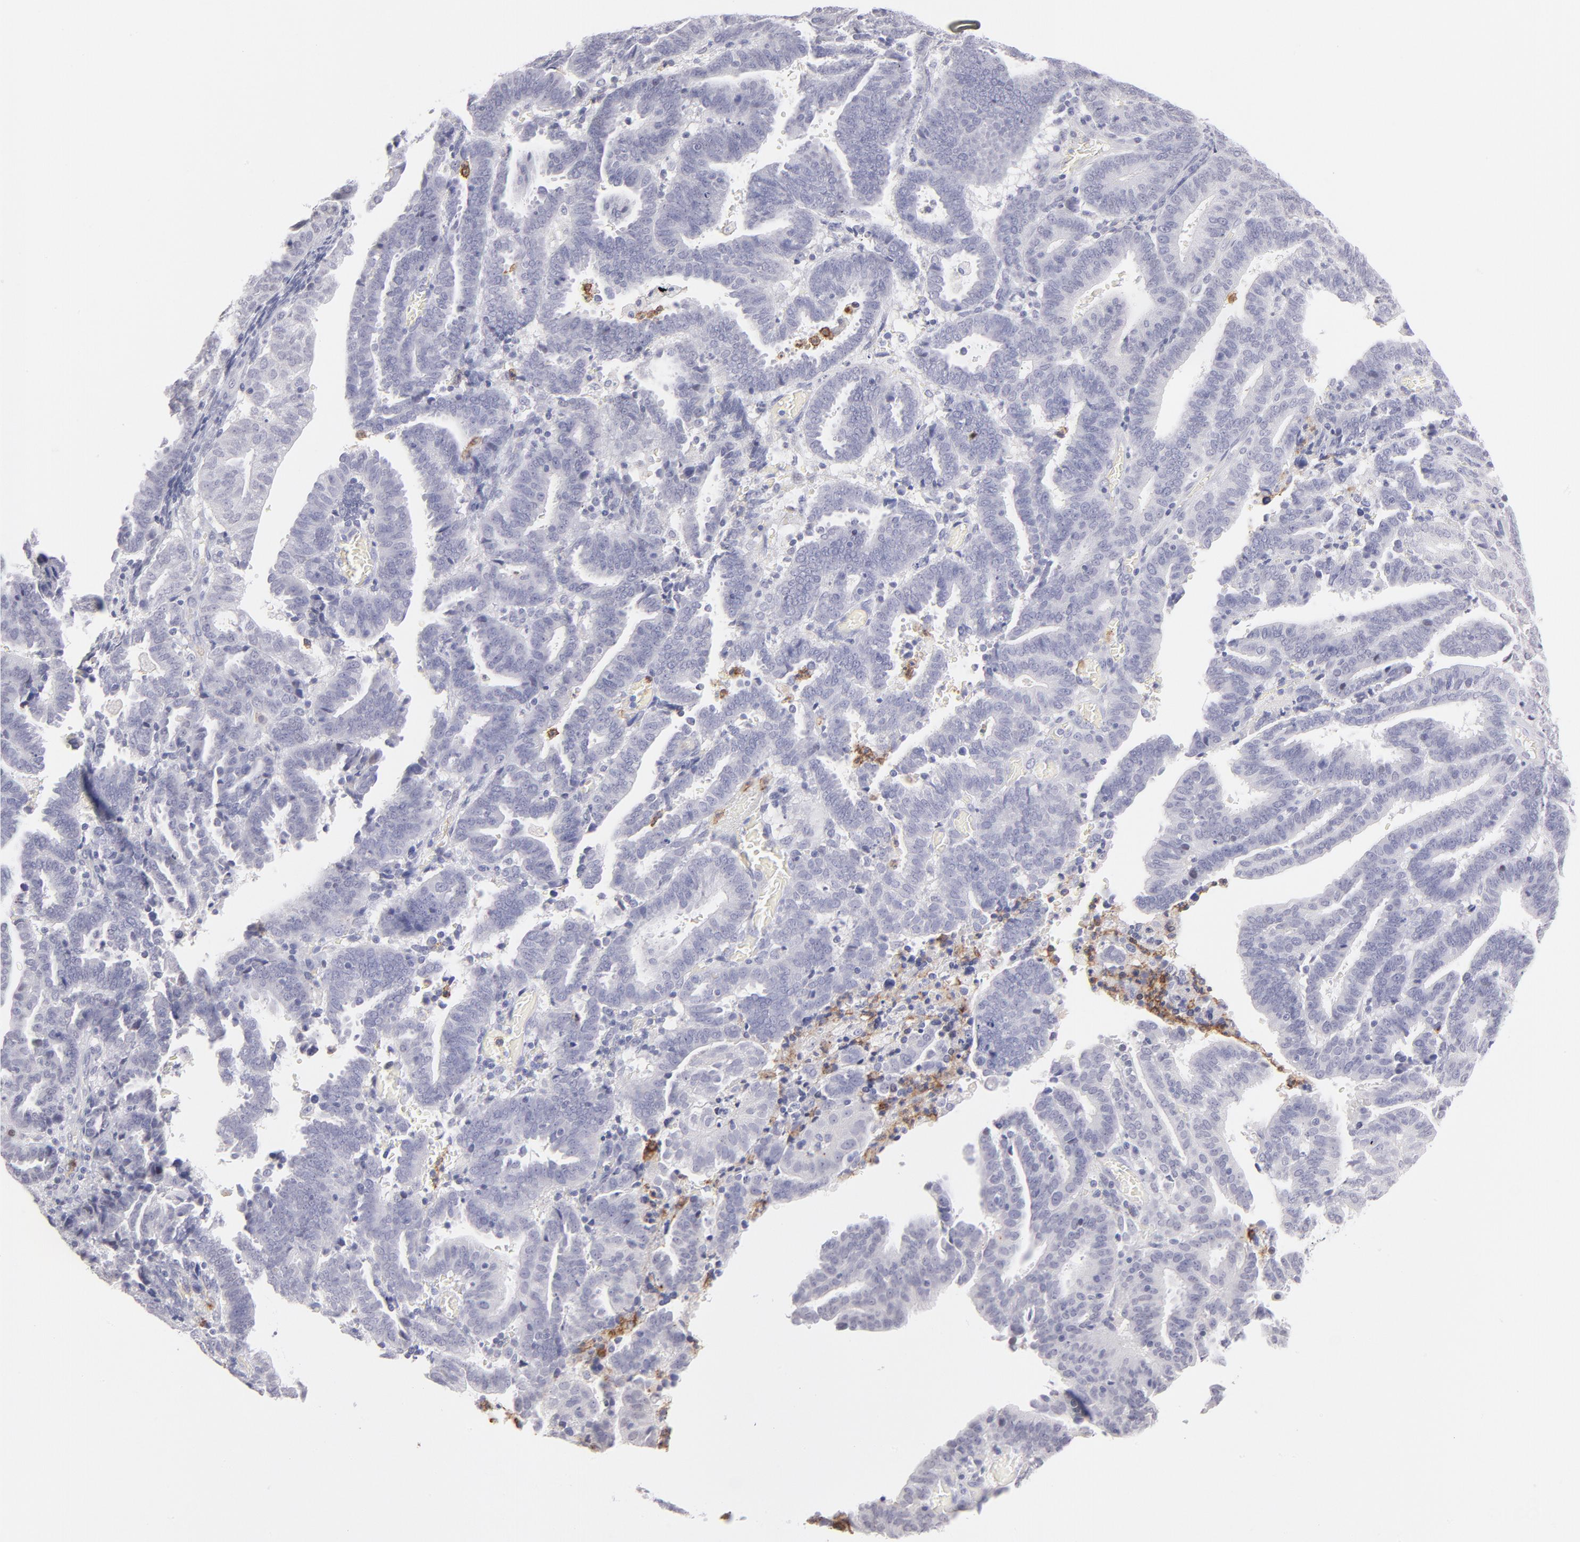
{"staining": {"intensity": "negative", "quantity": "none", "location": "none"}, "tissue": "endometrial cancer", "cell_type": "Tumor cells", "image_type": "cancer", "snomed": [{"axis": "morphology", "description": "Adenocarcinoma, NOS"}, {"axis": "topography", "description": "Uterus"}], "caption": "A histopathology image of human endometrial adenocarcinoma is negative for staining in tumor cells.", "gene": "LTB4R", "patient": {"sex": "female", "age": 83}}